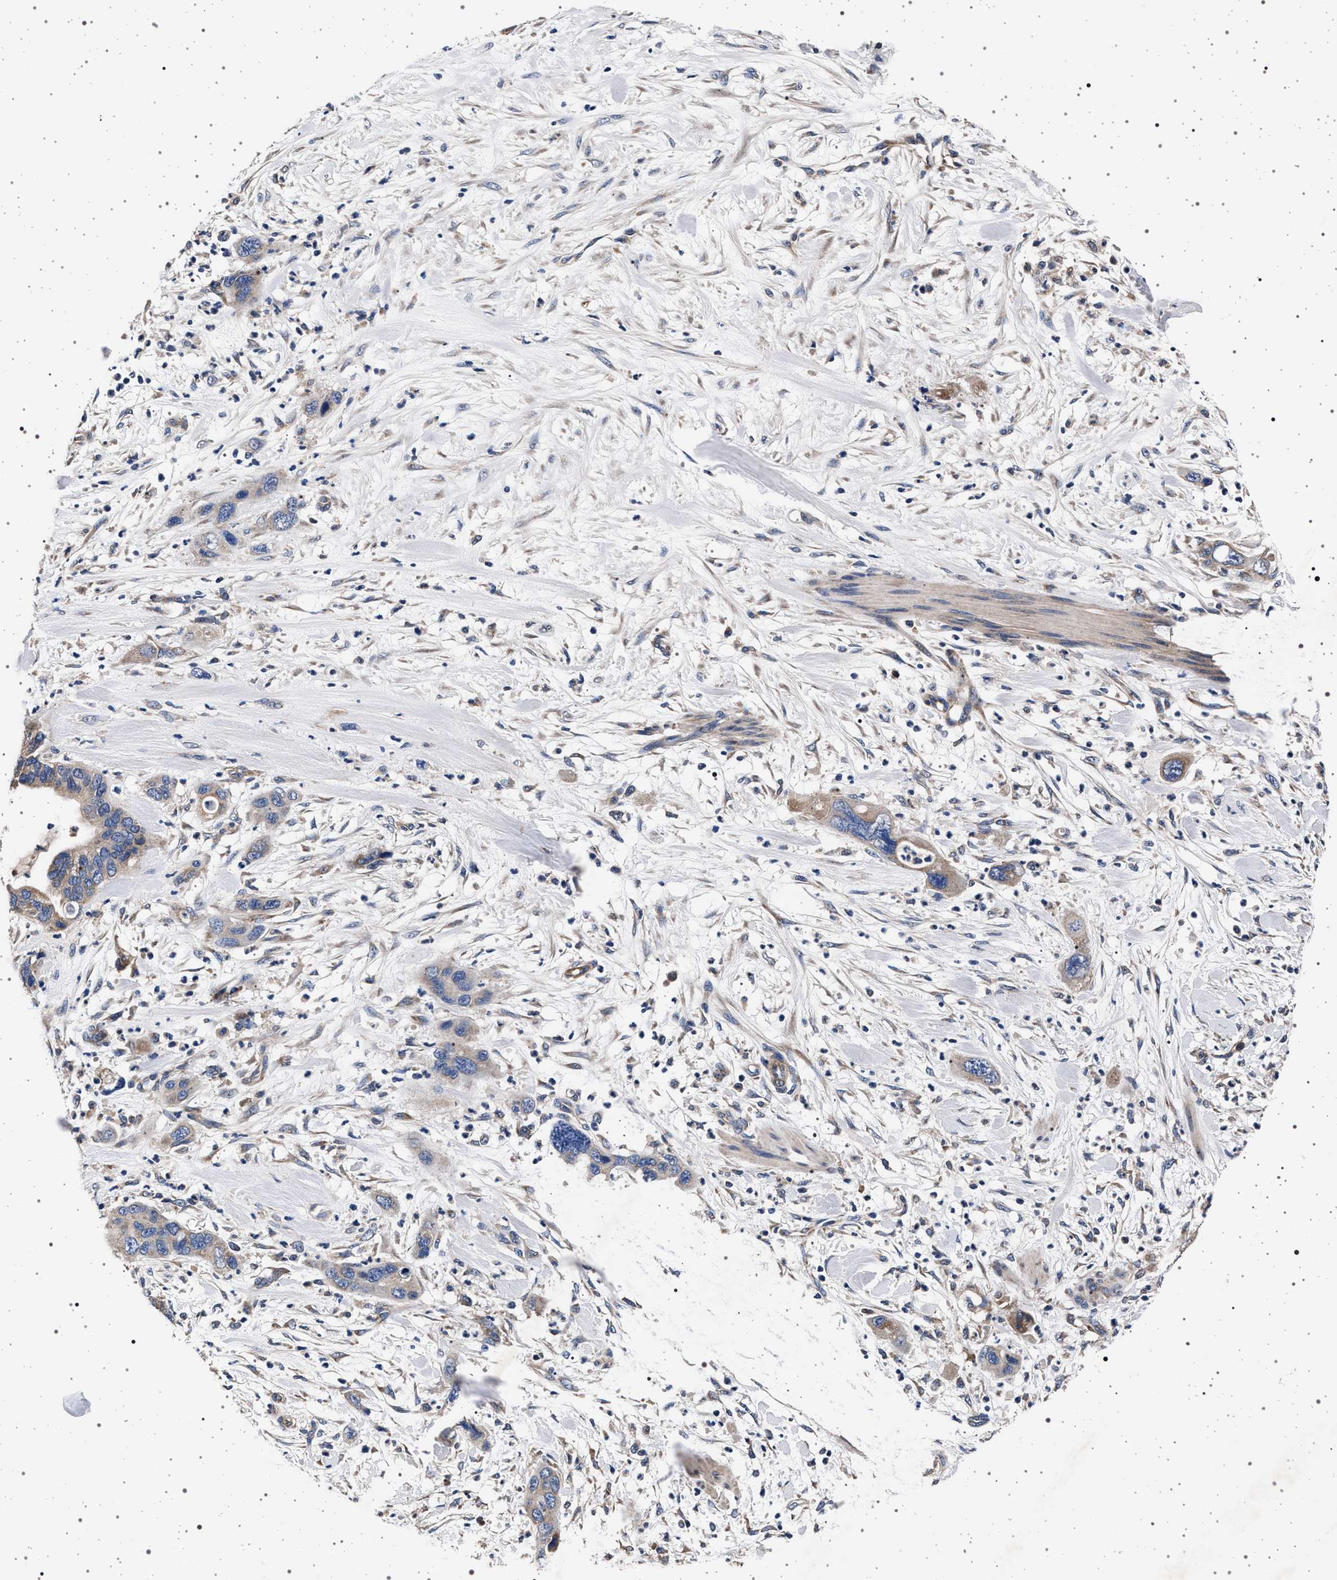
{"staining": {"intensity": "weak", "quantity": "<25%", "location": "cytoplasmic/membranous"}, "tissue": "pancreatic cancer", "cell_type": "Tumor cells", "image_type": "cancer", "snomed": [{"axis": "morphology", "description": "Adenocarcinoma, NOS"}, {"axis": "topography", "description": "Pancreas"}], "caption": "Tumor cells are negative for brown protein staining in pancreatic cancer (adenocarcinoma).", "gene": "MAP3K2", "patient": {"sex": "female", "age": 71}}